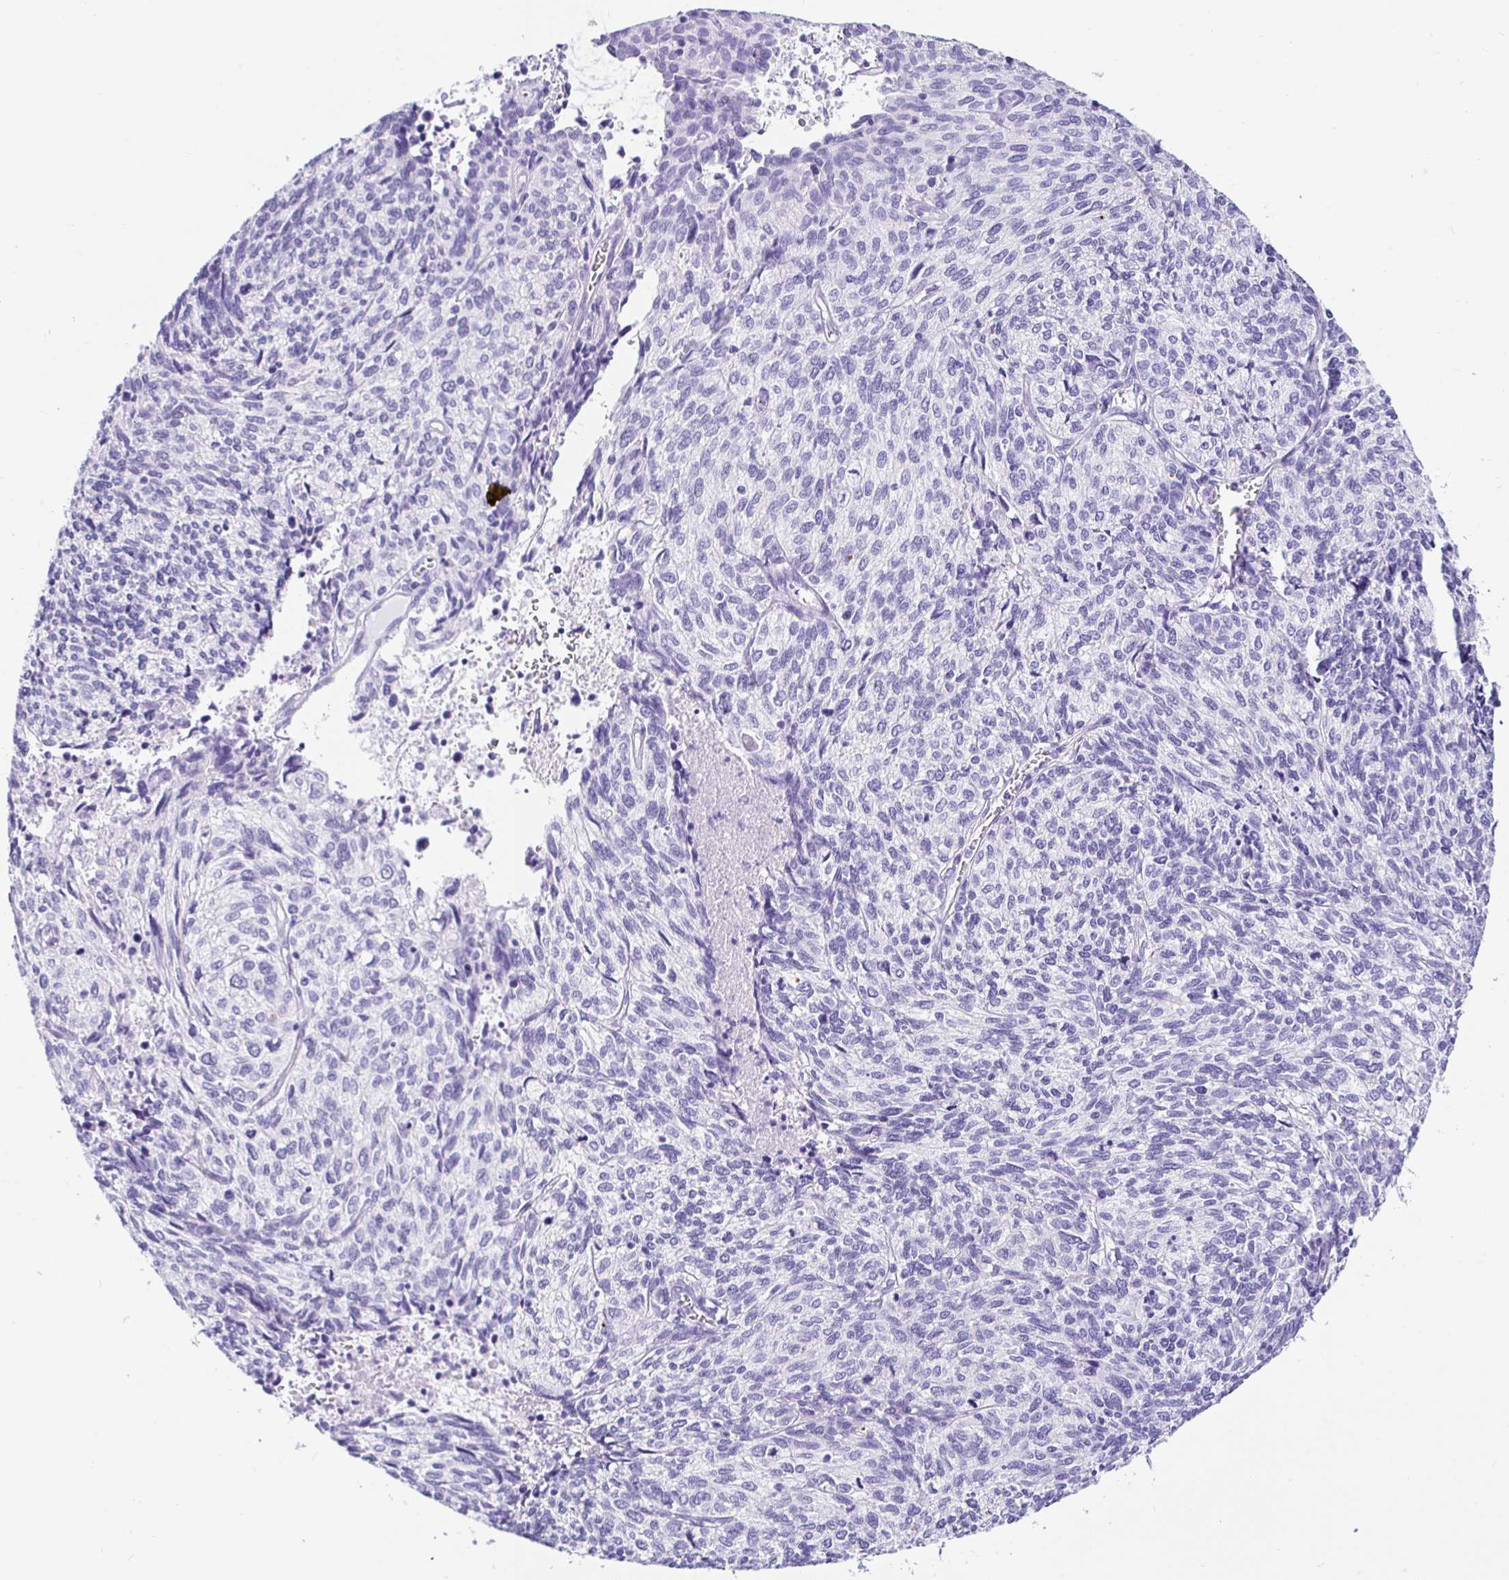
{"staining": {"intensity": "negative", "quantity": "none", "location": "none"}, "tissue": "cervical cancer", "cell_type": "Tumor cells", "image_type": "cancer", "snomed": [{"axis": "morphology", "description": "Squamous cell carcinoma, NOS"}, {"axis": "topography", "description": "Cervix"}], "caption": "Immunohistochemistry of cervical cancer (squamous cell carcinoma) demonstrates no positivity in tumor cells. The staining was performed using DAB to visualize the protein expression in brown, while the nuclei were stained in blue with hematoxylin (Magnification: 20x).", "gene": "PRAMEF19", "patient": {"sex": "female", "age": 45}}